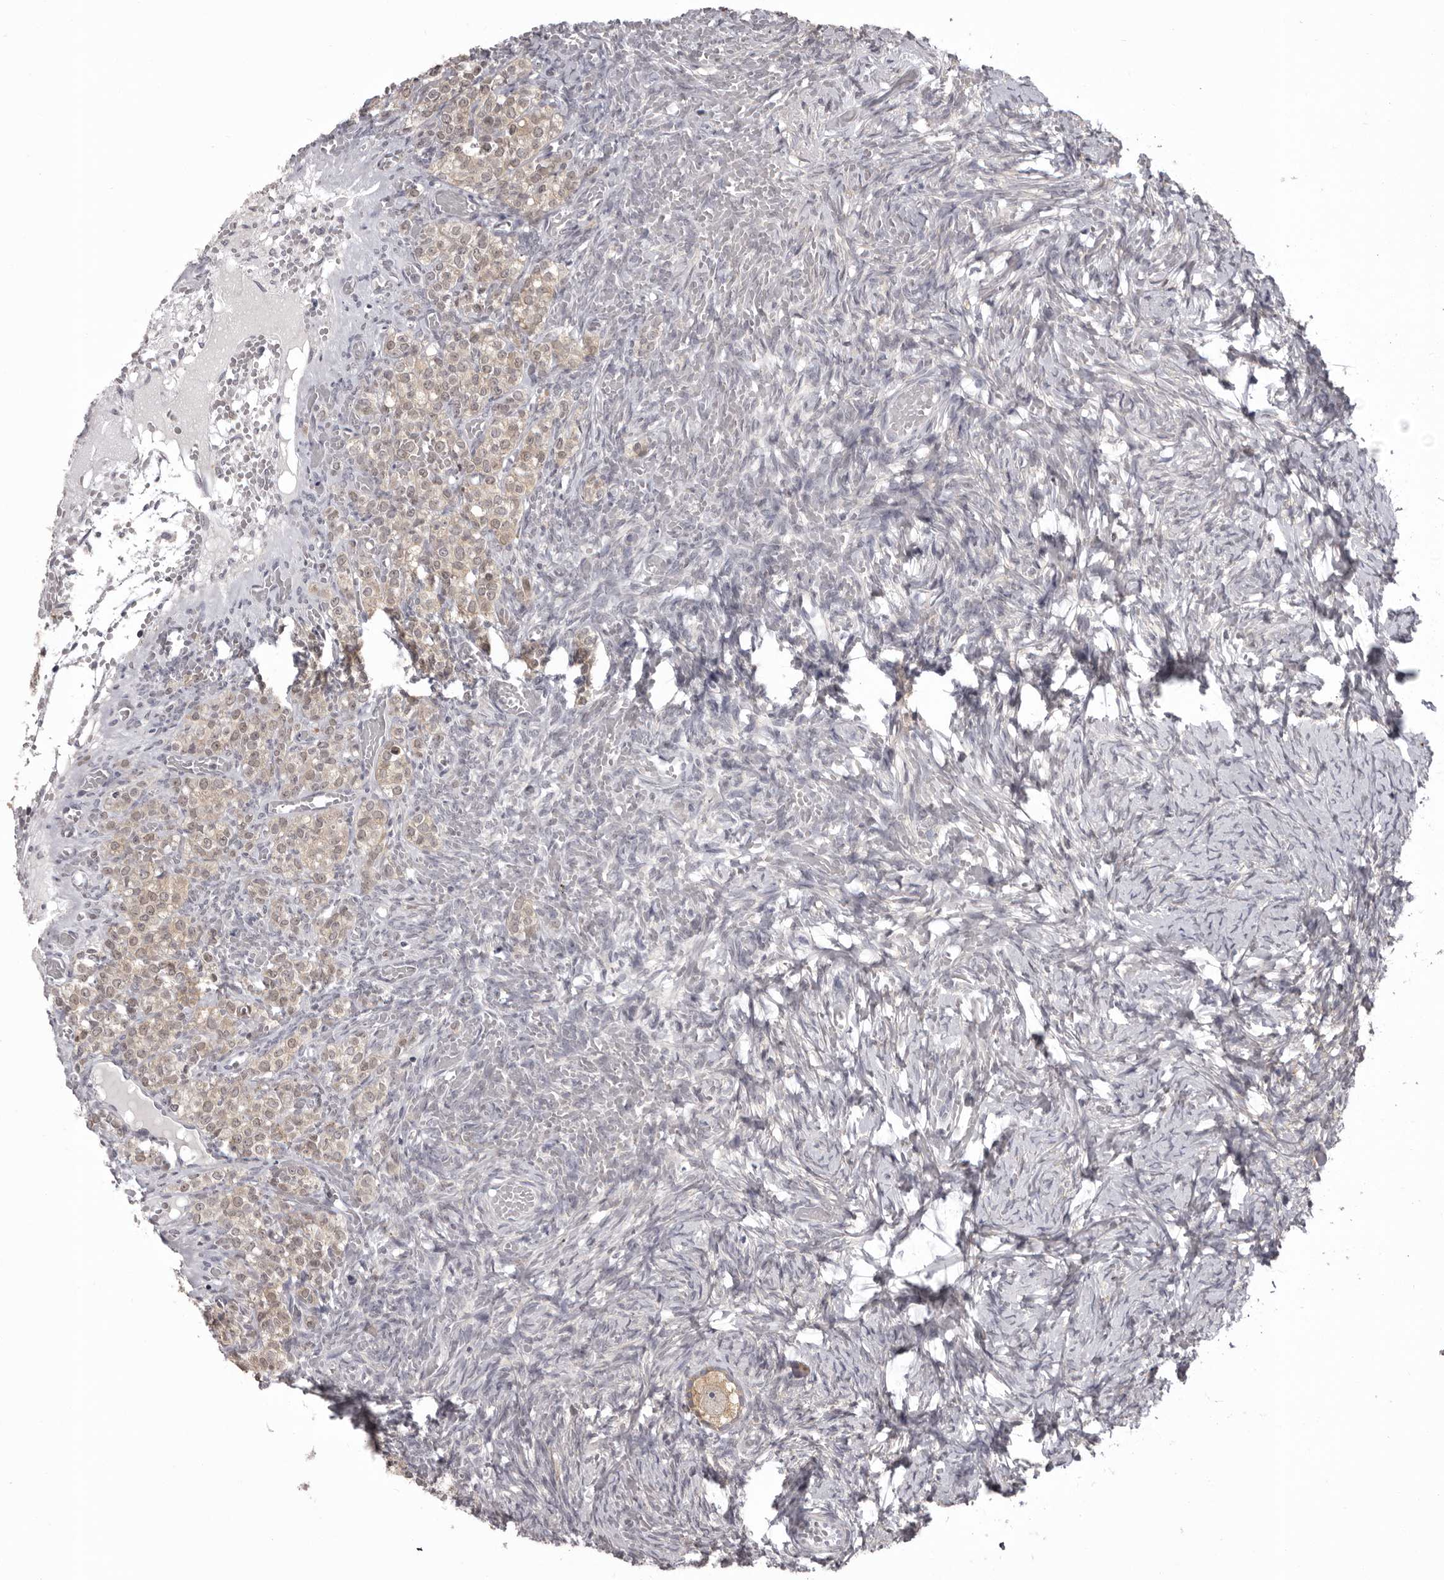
{"staining": {"intensity": "weak", "quantity": "25%-75%", "location": "cytoplasmic/membranous"}, "tissue": "ovary", "cell_type": "Follicle cells", "image_type": "normal", "snomed": [{"axis": "morphology", "description": "Adenocarcinoma, NOS"}, {"axis": "topography", "description": "Endometrium"}], "caption": "Weak cytoplasmic/membranous protein expression is present in approximately 25%-75% of follicle cells in ovary.", "gene": "MDH1", "patient": {"sex": "female", "age": 32}}